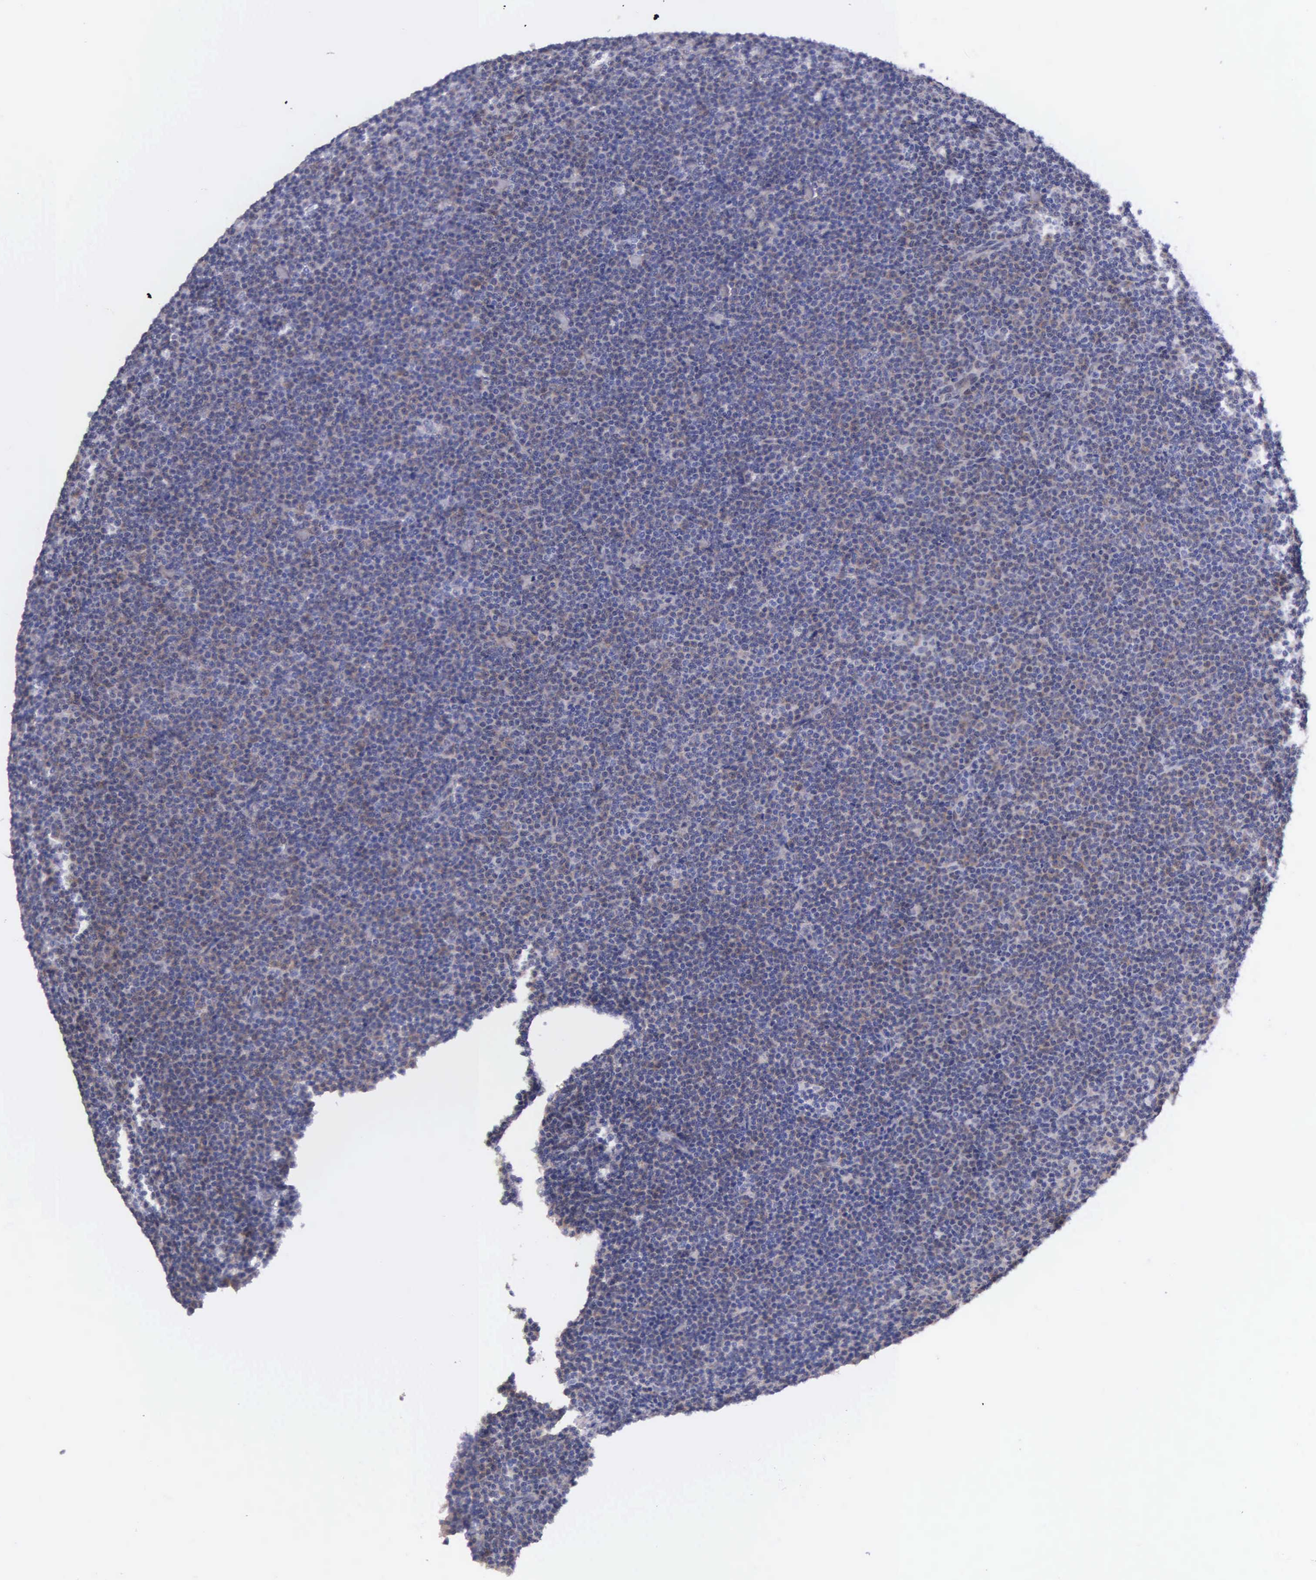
{"staining": {"intensity": "weak", "quantity": "25%-75%", "location": "cytoplasmic/membranous"}, "tissue": "lymphoma", "cell_type": "Tumor cells", "image_type": "cancer", "snomed": [{"axis": "morphology", "description": "Malignant lymphoma, non-Hodgkin's type, Low grade"}, {"axis": "topography", "description": "Lymph node"}], "caption": "Protein expression analysis of malignant lymphoma, non-Hodgkin's type (low-grade) demonstrates weak cytoplasmic/membranous staining in approximately 25%-75% of tumor cells. (Brightfield microscopy of DAB IHC at high magnification).", "gene": "GSTT2", "patient": {"sex": "female", "age": 69}}